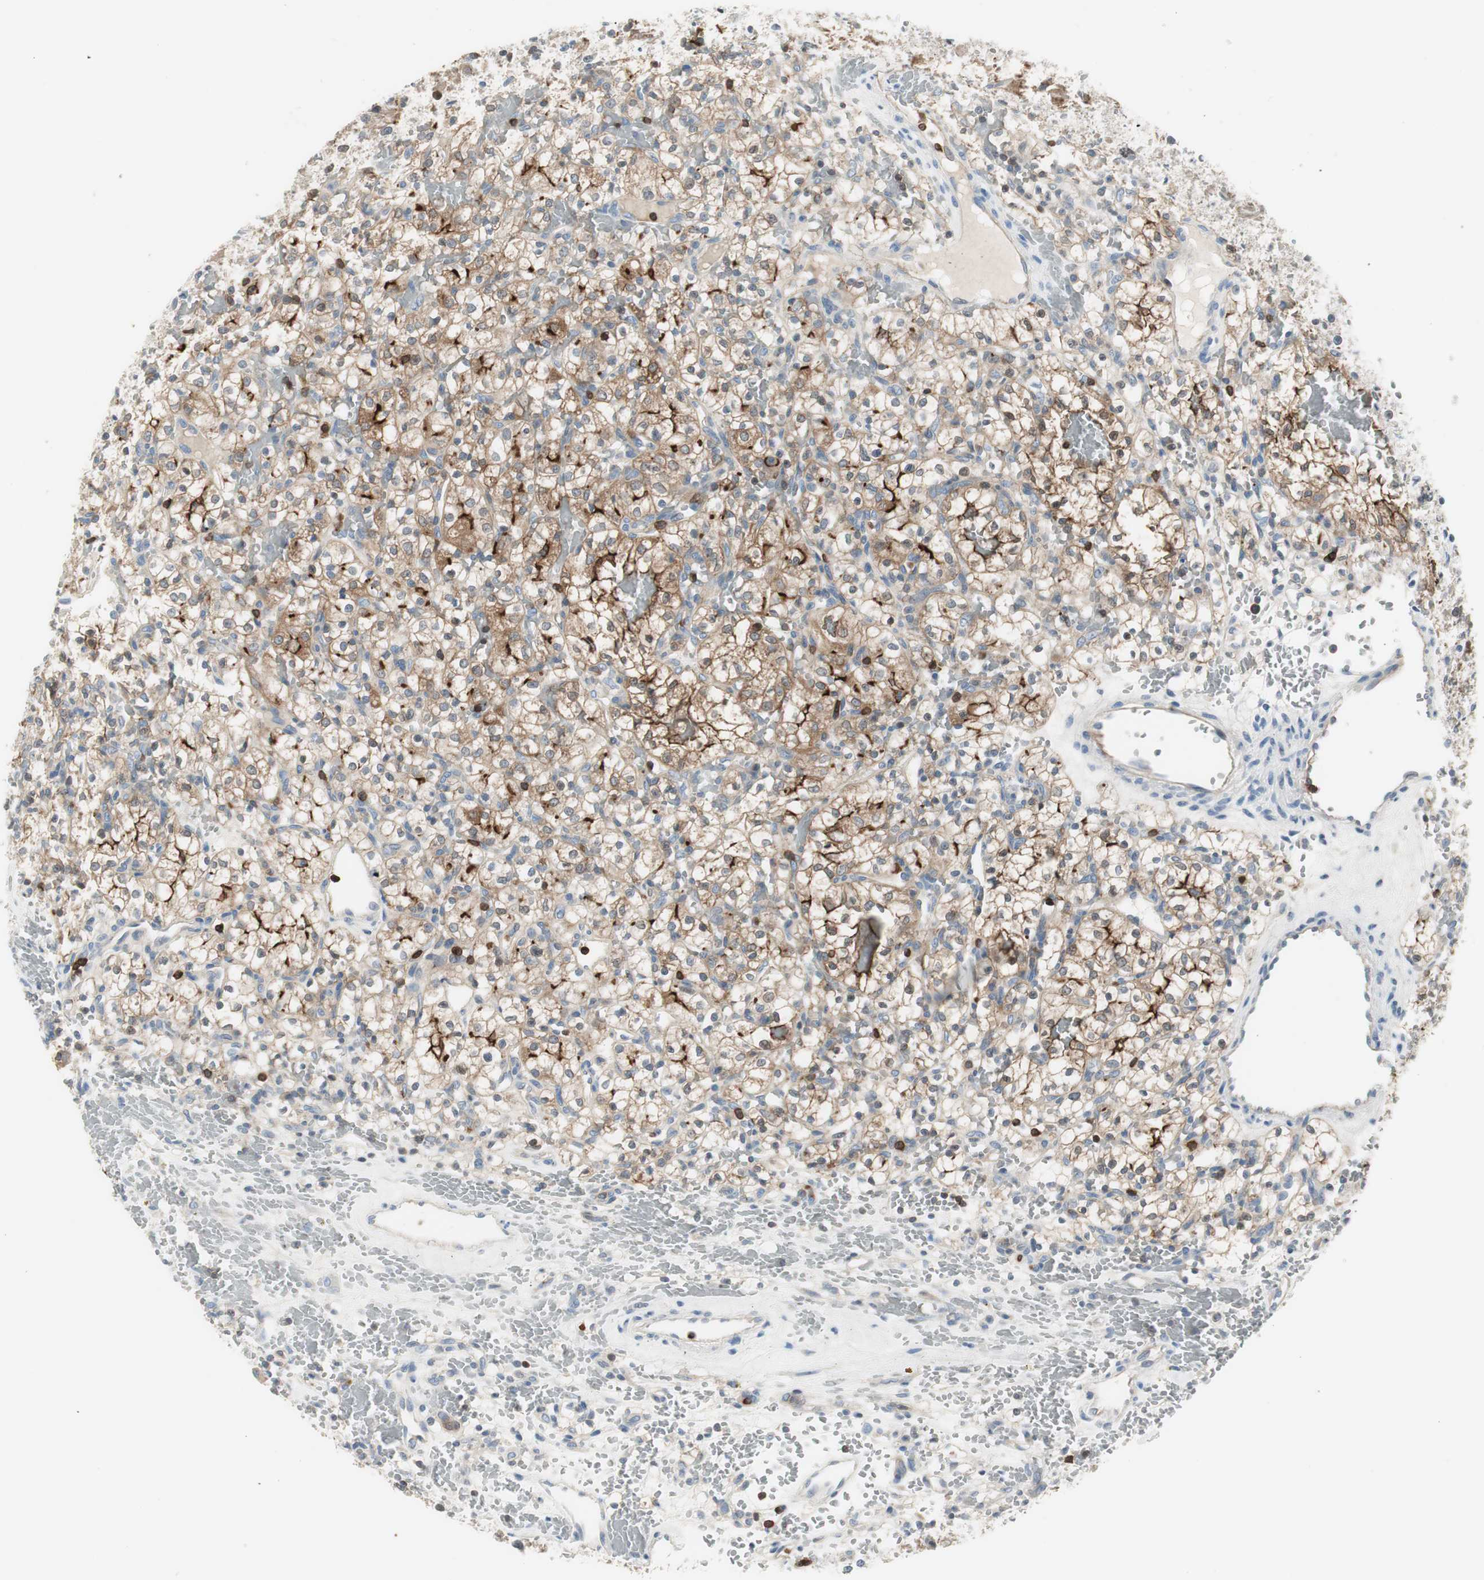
{"staining": {"intensity": "moderate", "quantity": "25%-75%", "location": "cytoplasmic/membranous"}, "tissue": "renal cancer", "cell_type": "Tumor cells", "image_type": "cancer", "snomed": [{"axis": "morphology", "description": "Adenocarcinoma, NOS"}, {"axis": "topography", "description": "Kidney"}], "caption": "Protein expression by immunohistochemistry (IHC) shows moderate cytoplasmic/membranous staining in about 25%-75% of tumor cells in renal cancer (adenocarcinoma).", "gene": "SLC9A3R1", "patient": {"sex": "female", "age": 60}}